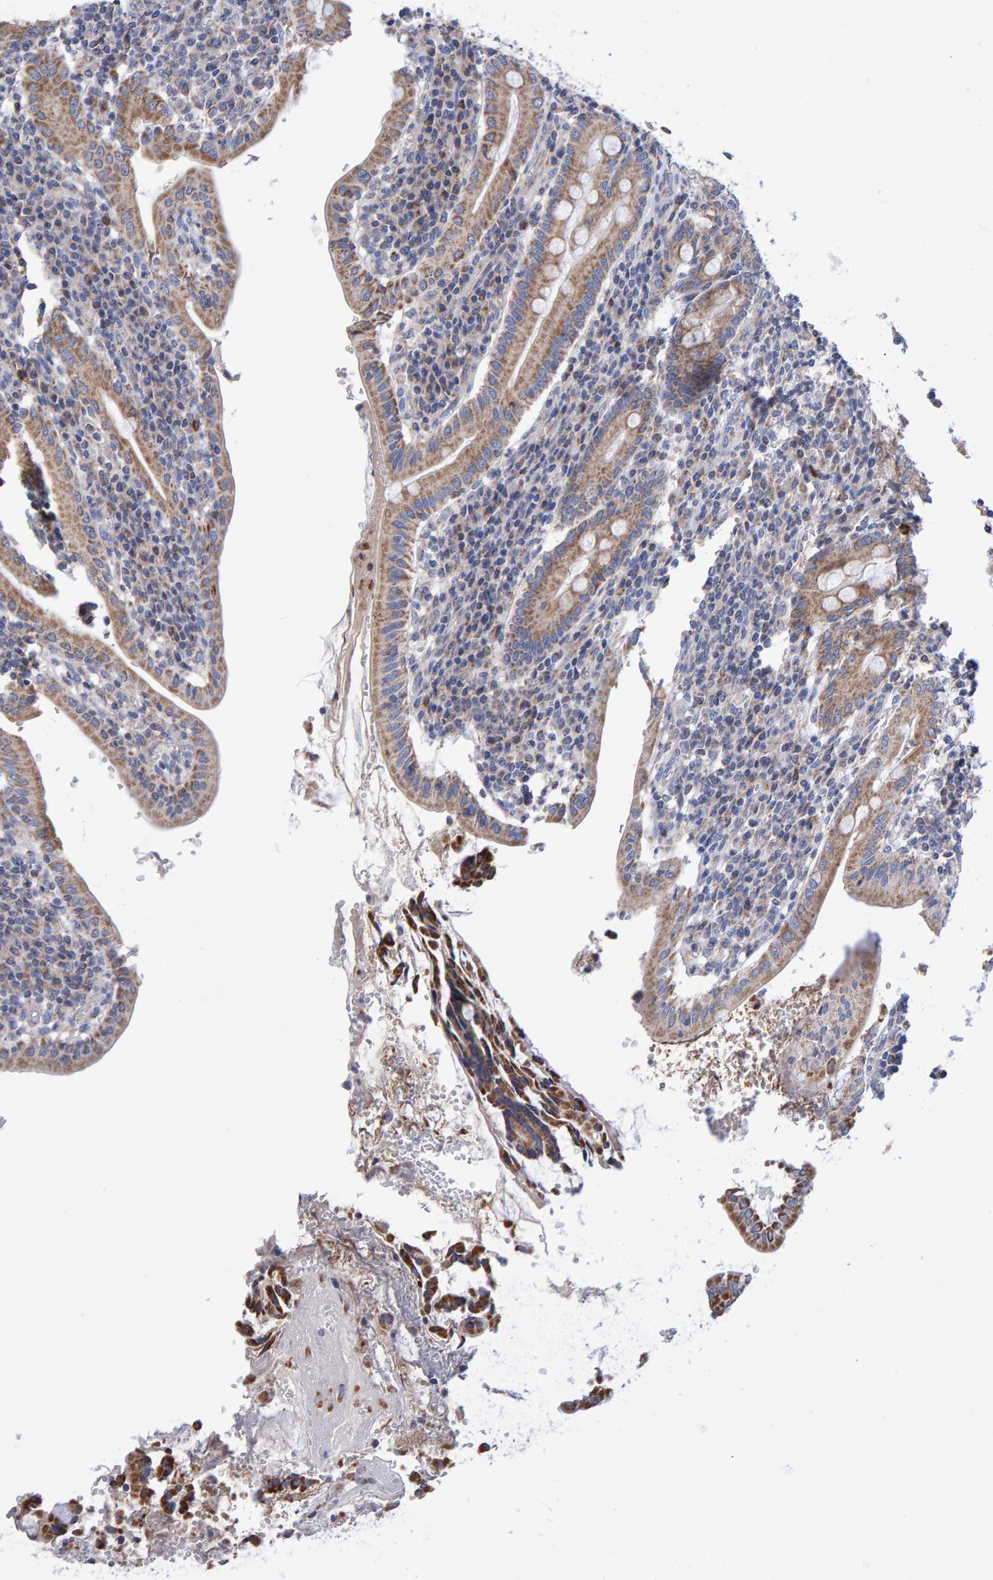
{"staining": {"intensity": "strong", "quantity": ">75%", "location": "cytoplasmic/membranous"}, "tissue": "duodenum", "cell_type": "Glandular cells", "image_type": "normal", "snomed": [{"axis": "morphology", "description": "Normal tissue, NOS"}, {"axis": "morphology", "description": "Adenocarcinoma, NOS"}, {"axis": "topography", "description": "Pancreas"}, {"axis": "topography", "description": "Duodenum"}], "caption": "IHC staining of benign duodenum, which exhibits high levels of strong cytoplasmic/membranous expression in about >75% of glandular cells indicating strong cytoplasmic/membranous protein expression. The staining was performed using DAB (brown) for protein detection and nuclei were counterstained in hematoxylin (blue).", "gene": "EFR3A", "patient": {"sex": "male", "age": 50}}